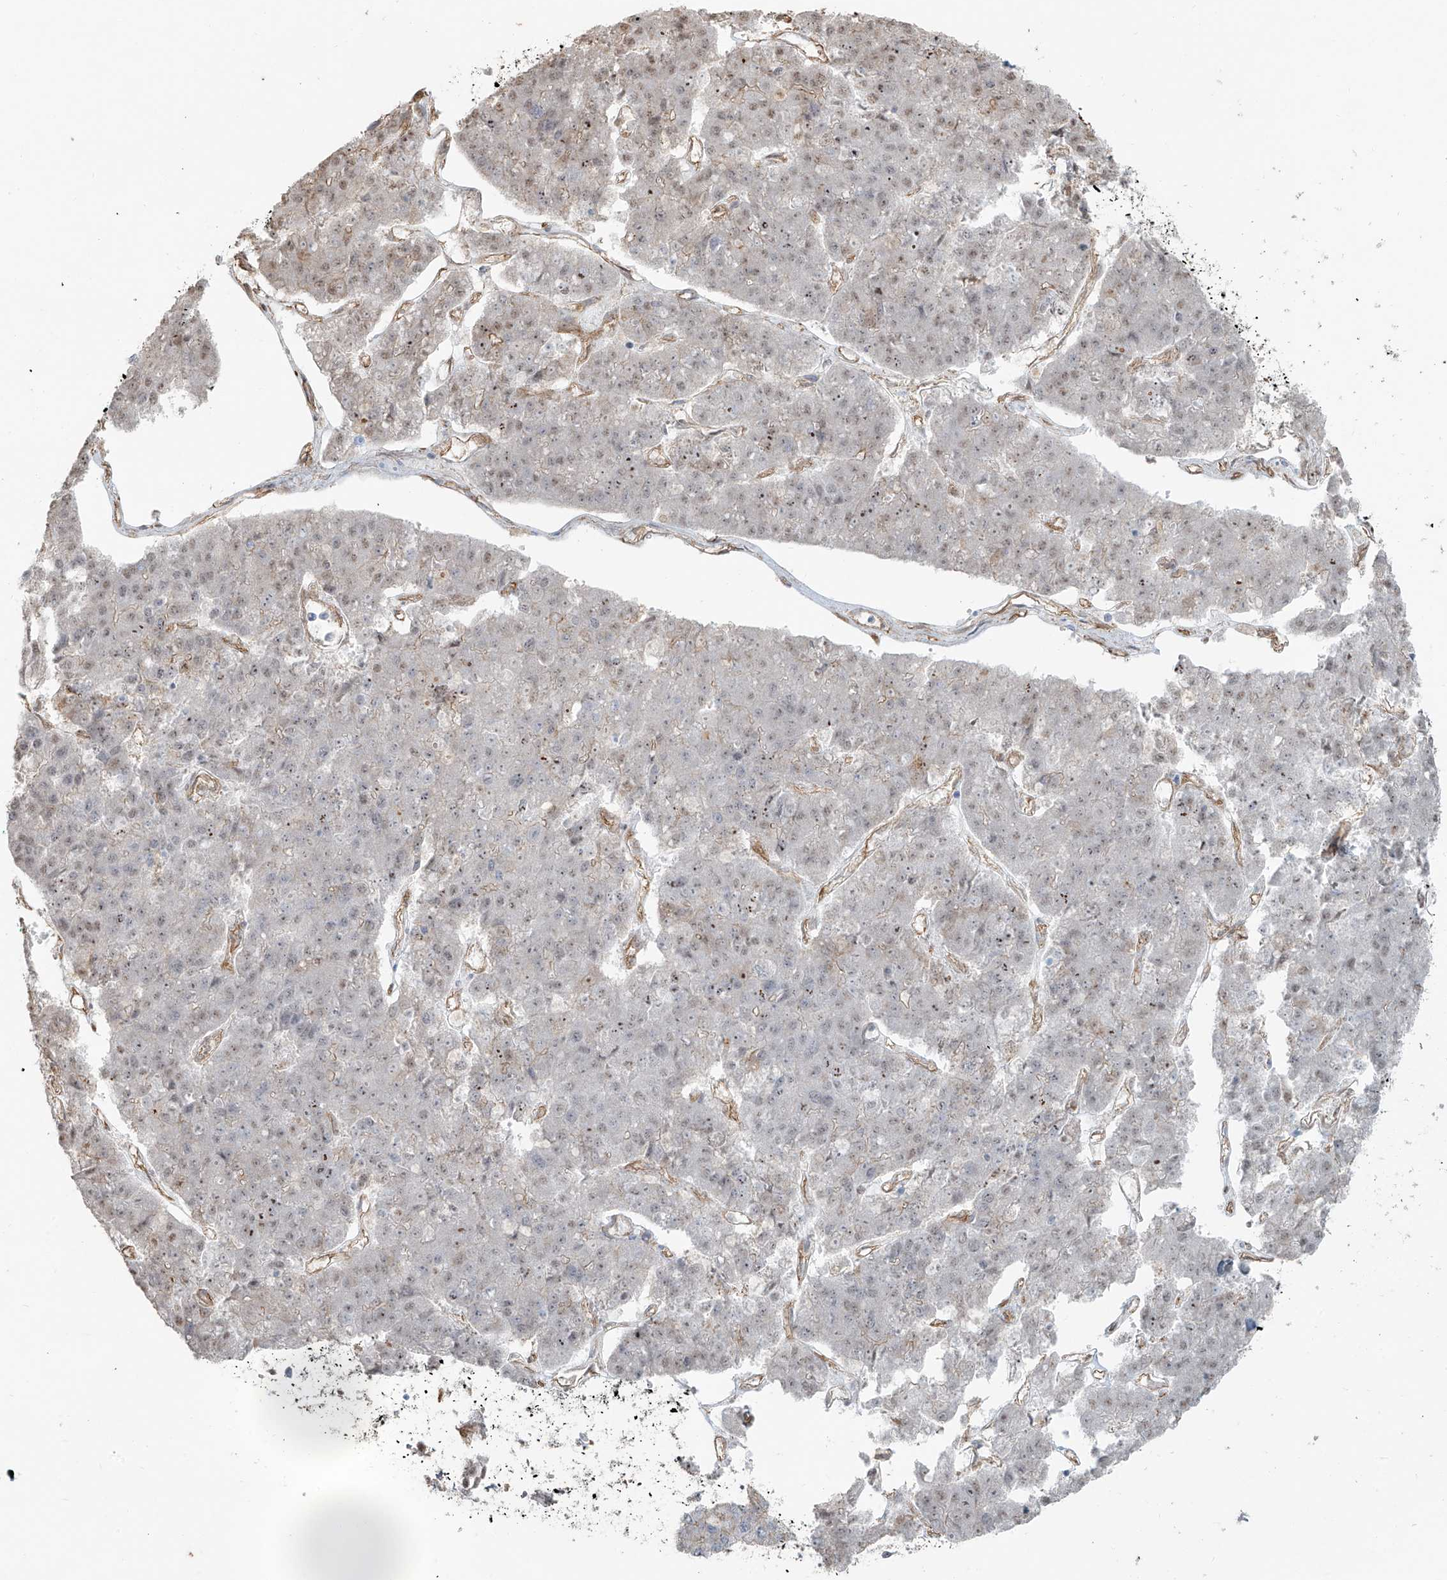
{"staining": {"intensity": "weak", "quantity": "<25%", "location": "nuclear"}, "tissue": "pancreatic cancer", "cell_type": "Tumor cells", "image_type": "cancer", "snomed": [{"axis": "morphology", "description": "Adenocarcinoma, NOS"}, {"axis": "topography", "description": "Pancreas"}], "caption": "An image of human pancreatic cancer (adenocarcinoma) is negative for staining in tumor cells.", "gene": "TUBE1", "patient": {"sex": "male", "age": 50}}